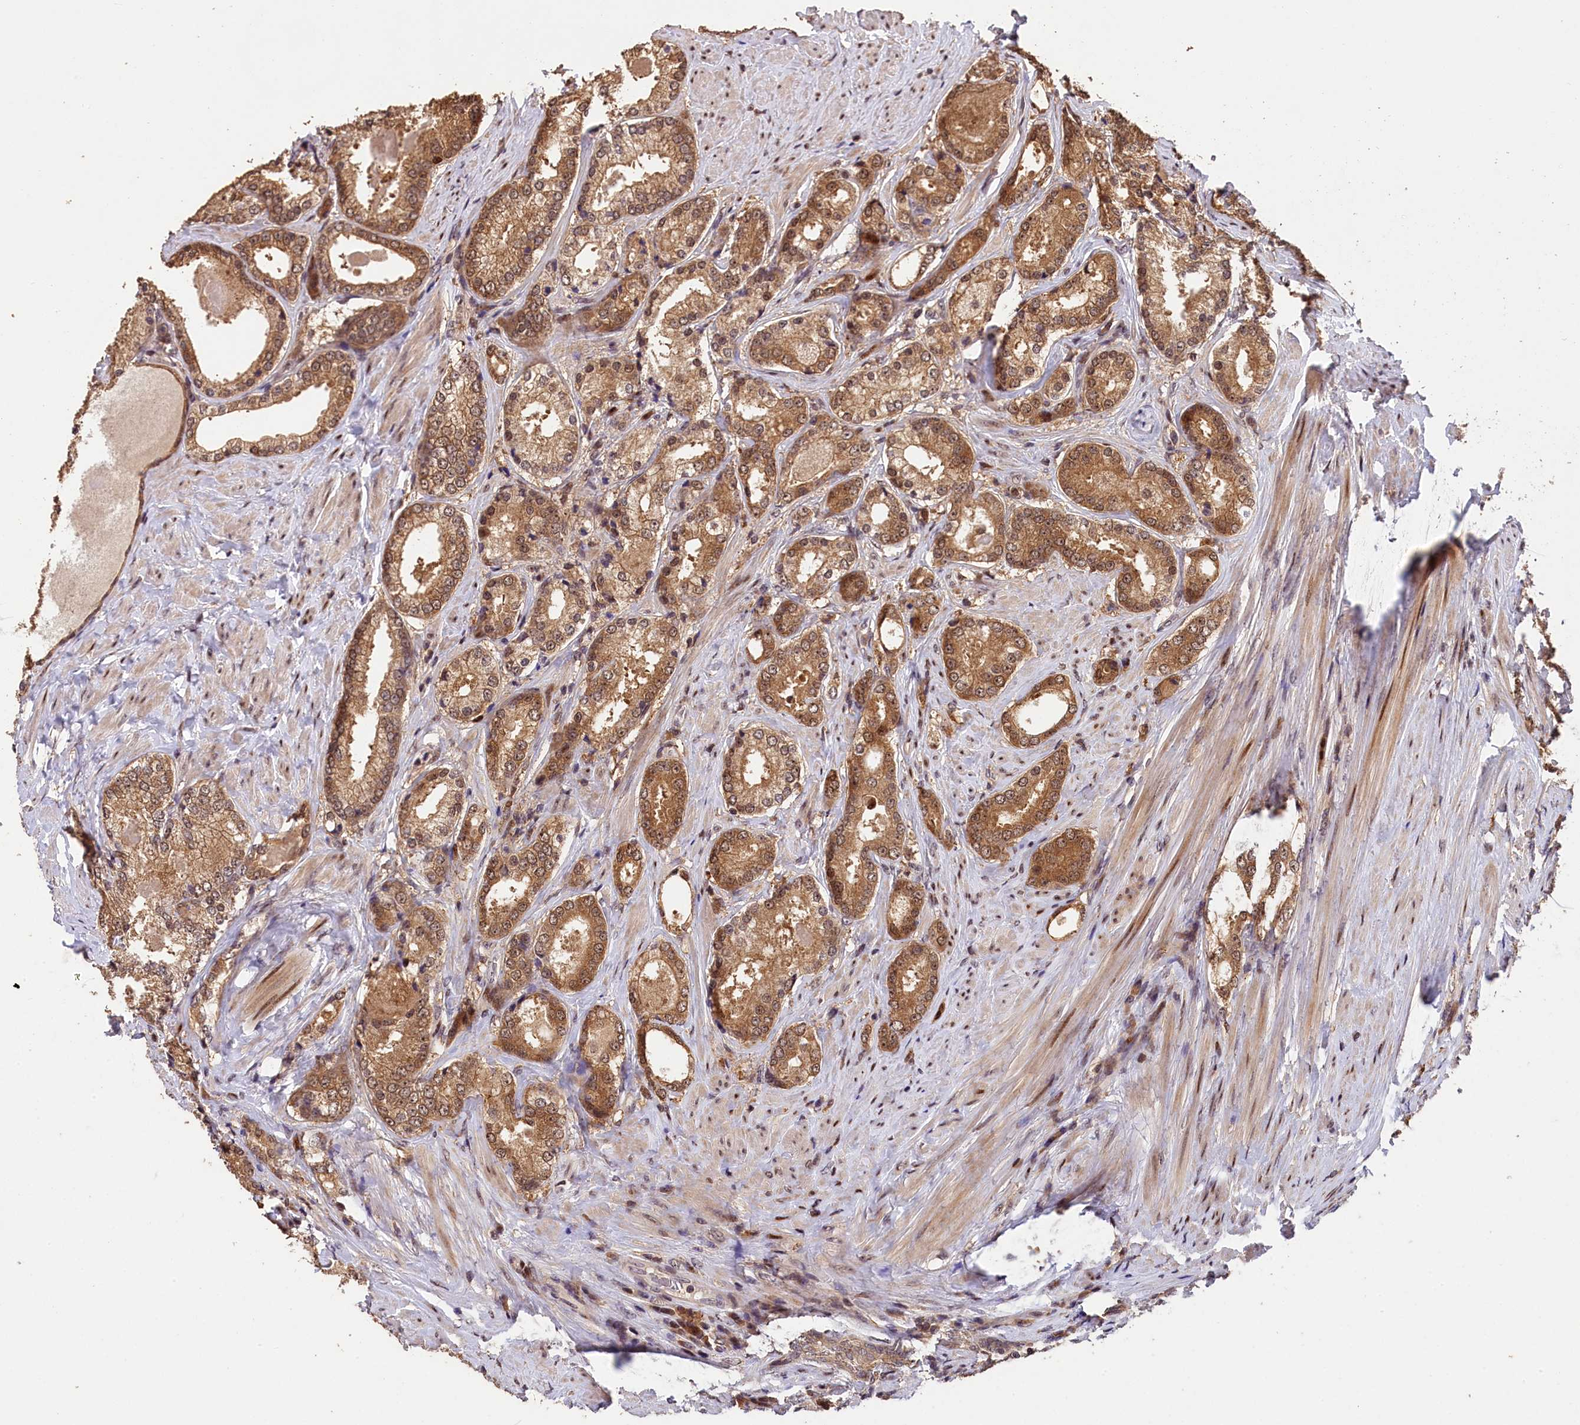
{"staining": {"intensity": "moderate", "quantity": ">75%", "location": "cytoplasmic/membranous,nuclear"}, "tissue": "prostate cancer", "cell_type": "Tumor cells", "image_type": "cancer", "snomed": [{"axis": "morphology", "description": "Adenocarcinoma, Low grade"}, {"axis": "topography", "description": "Prostate"}], "caption": "A brown stain highlights moderate cytoplasmic/membranous and nuclear expression of a protein in prostate cancer (adenocarcinoma (low-grade)) tumor cells. The staining was performed using DAB, with brown indicating positive protein expression. Nuclei are stained blue with hematoxylin.", "gene": "PHAF1", "patient": {"sex": "male", "age": 68}}